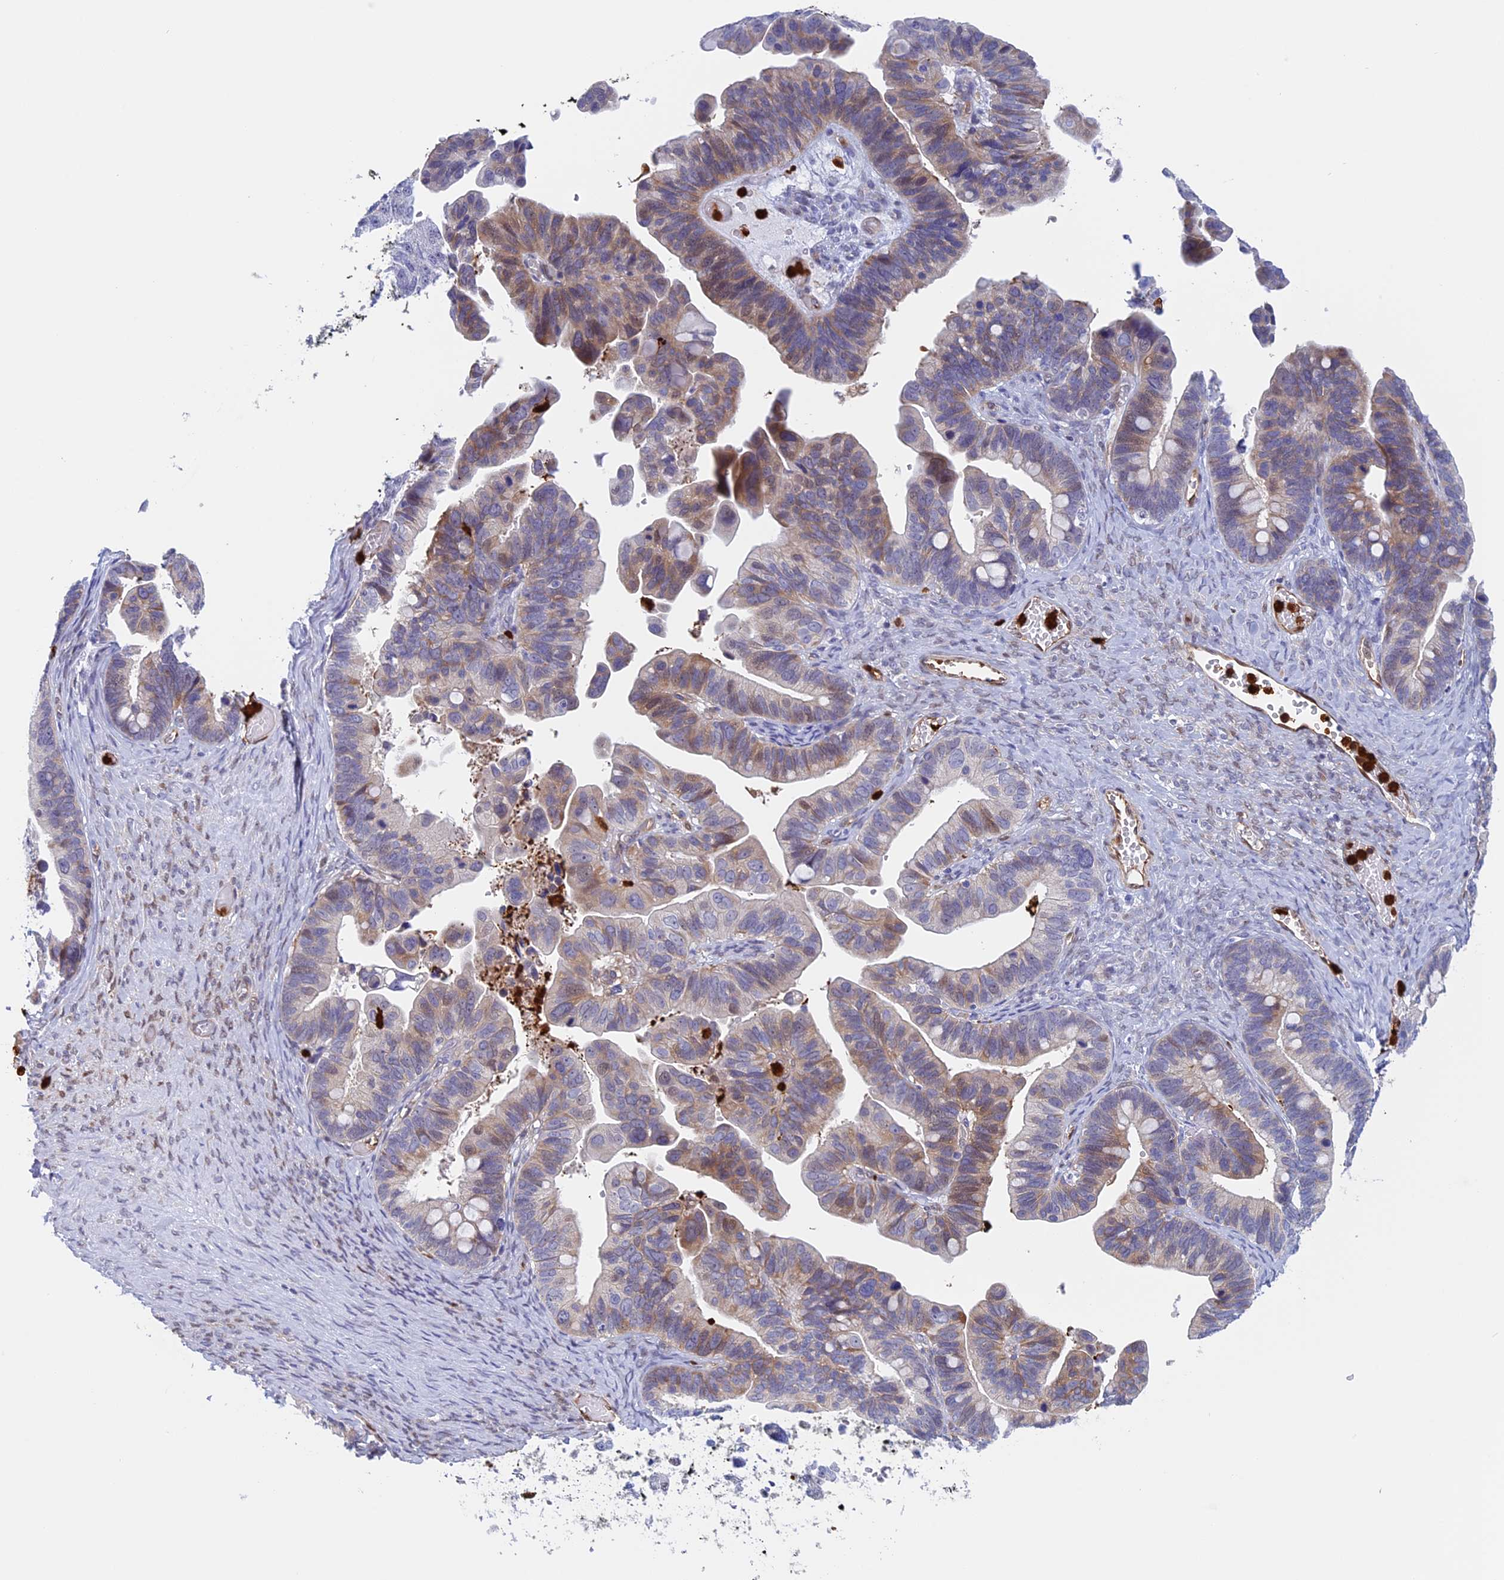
{"staining": {"intensity": "weak", "quantity": "25%-75%", "location": "cytoplasmic/membranous,nuclear"}, "tissue": "ovarian cancer", "cell_type": "Tumor cells", "image_type": "cancer", "snomed": [{"axis": "morphology", "description": "Cystadenocarcinoma, serous, NOS"}, {"axis": "topography", "description": "Ovary"}], "caption": "The image shows immunohistochemical staining of ovarian cancer. There is weak cytoplasmic/membranous and nuclear expression is seen in about 25%-75% of tumor cells.", "gene": "SLC26A1", "patient": {"sex": "female", "age": 56}}